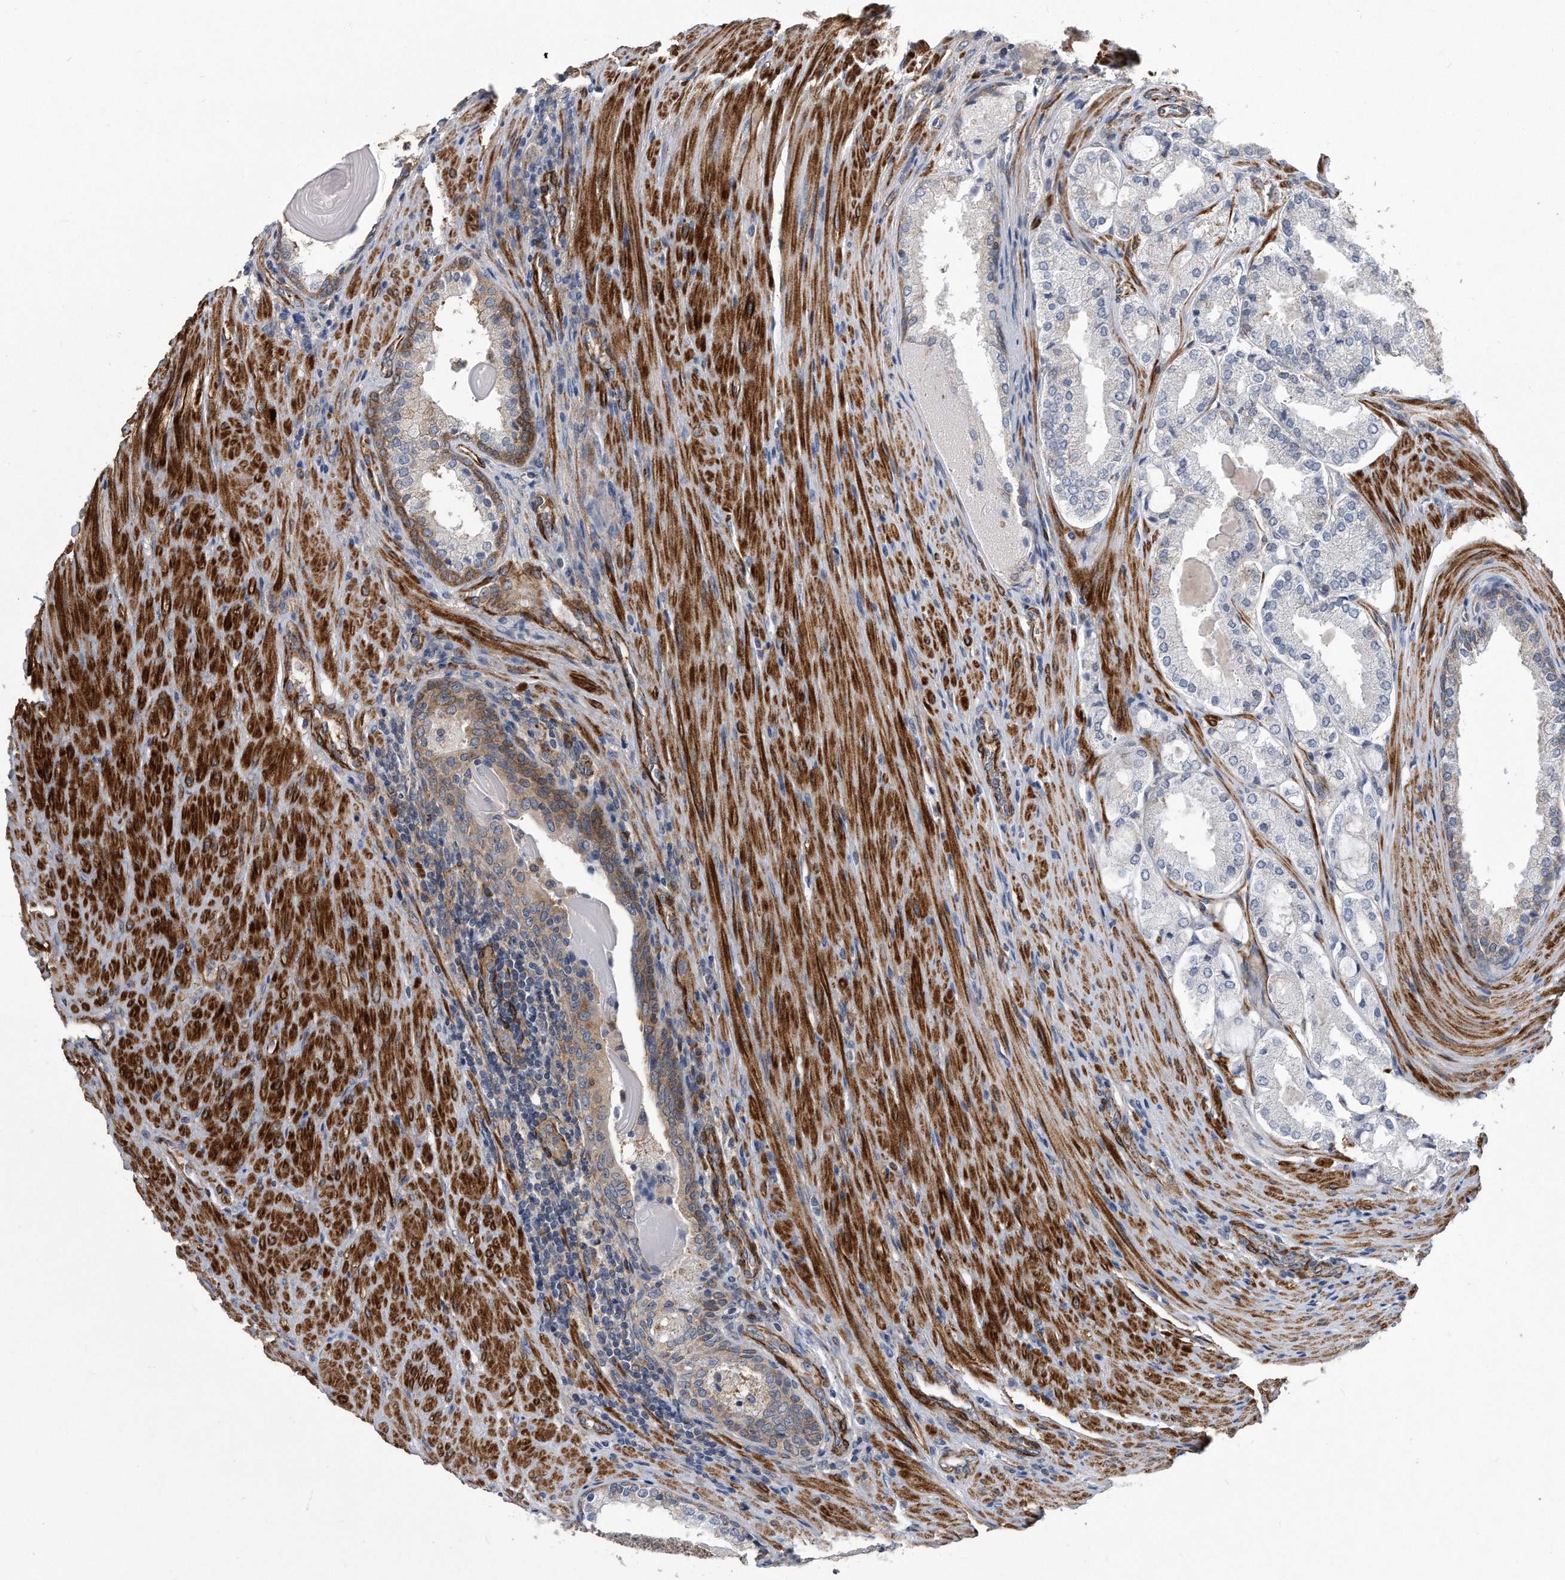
{"staining": {"intensity": "negative", "quantity": "none", "location": "none"}, "tissue": "prostate cancer", "cell_type": "Tumor cells", "image_type": "cancer", "snomed": [{"axis": "morphology", "description": "Adenocarcinoma, High grade"}, {"axis": "topography", "description": "Prostate"}], "caption": "The immunohistochemistry (IHC) image has no significant positivity in tumor cells of prostate adenocarcinoma (high-grade) tissue.", "gene": "EIF2B4", "patient": {"sex": "male", "age": 60}}